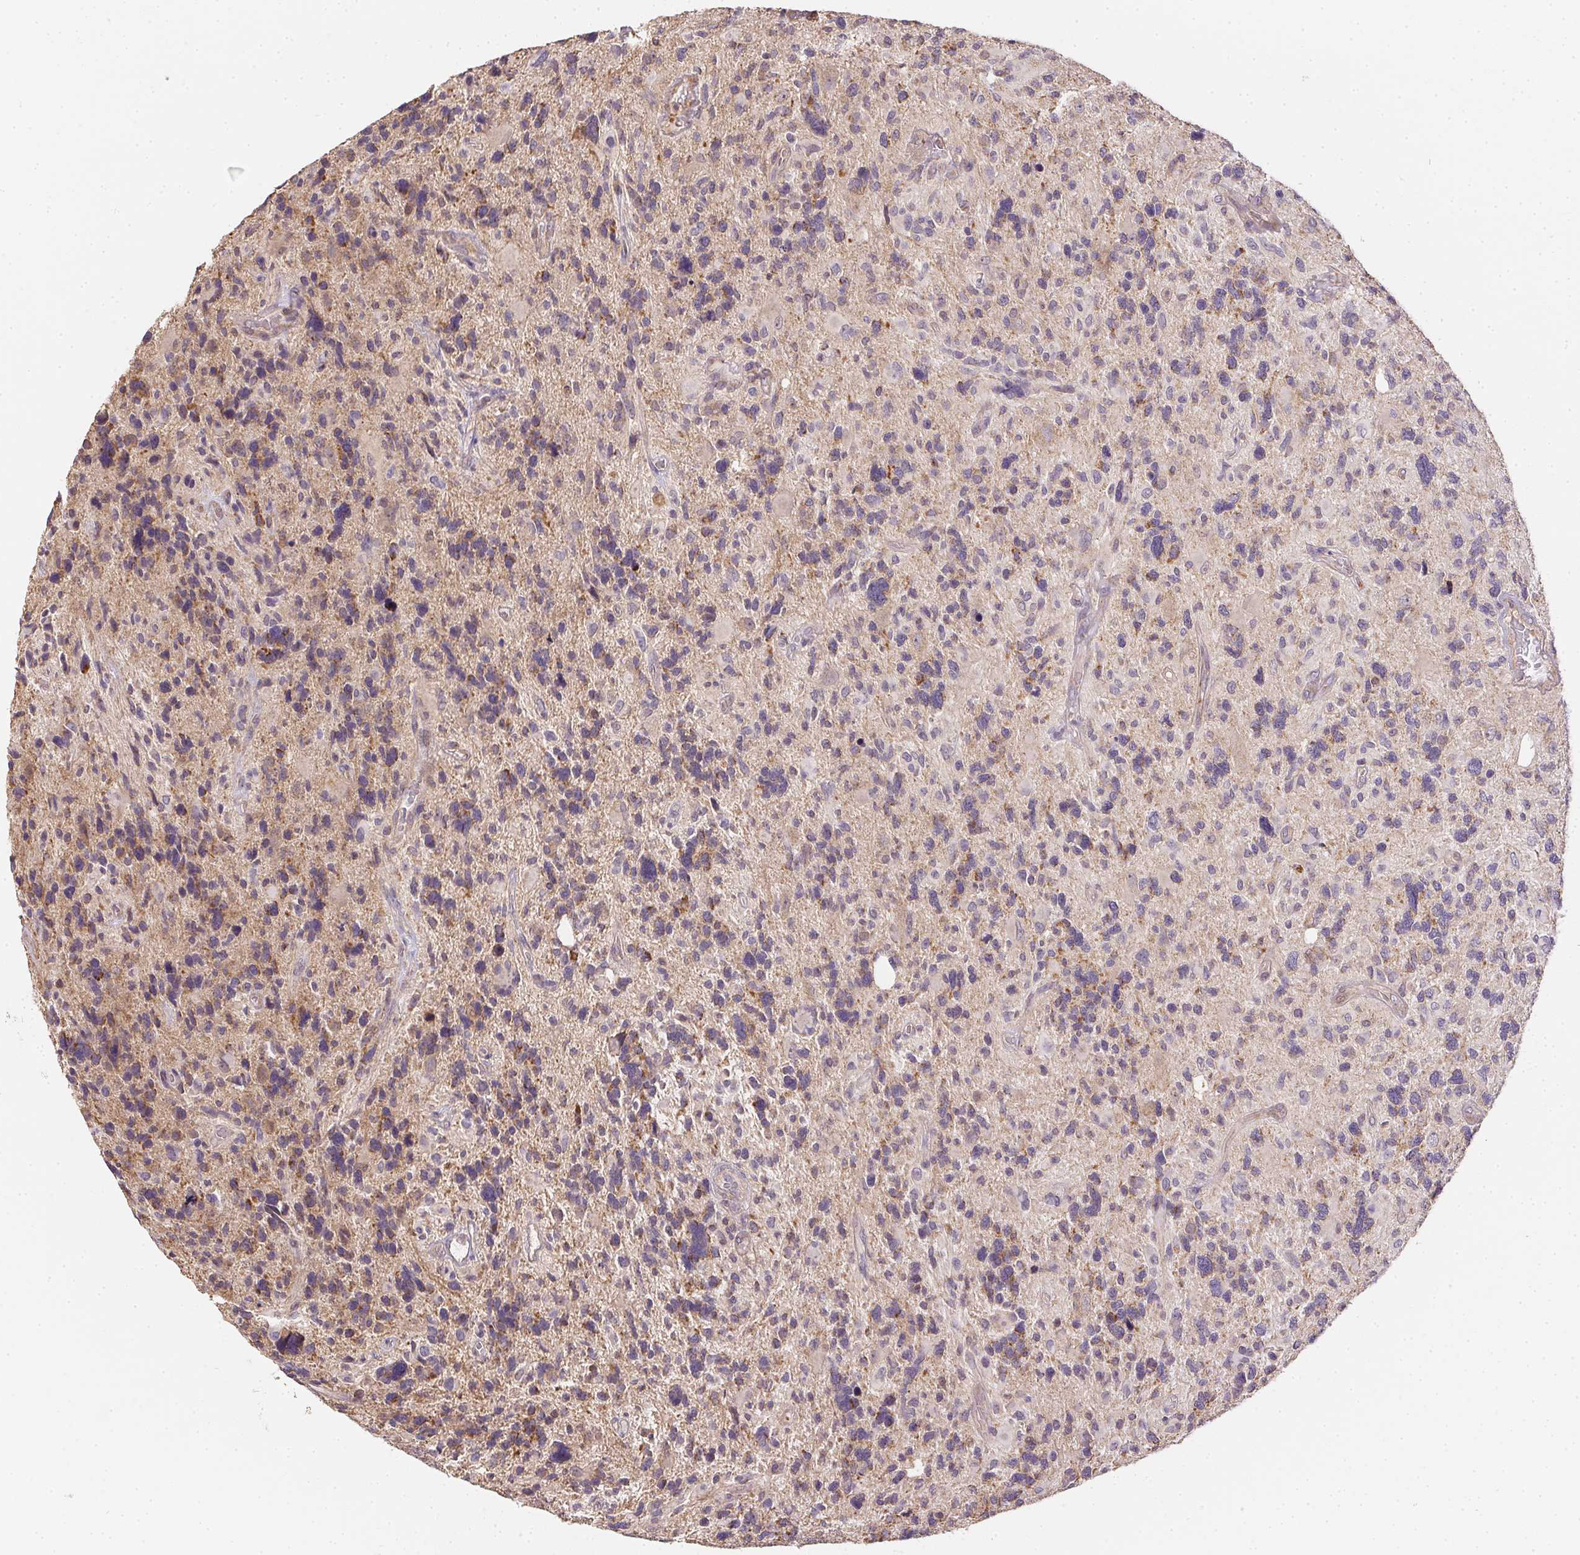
{"staining": {"intensity": "negative", "quantity": "none", "location": "none"}, "tissue": "glioma", "cell_type": "Tumor cells", "image_type": "cancer", "snomed": [{"axis": "morphology", "description": "Glioma, malignant, High grade"}, {"axis": "topography", "description": "Brain"}], "caption": "Tumor cells show no significant protein expression in glioma.", "gene": "REV3L", "patient": {"sex": "male", "age": 49}}